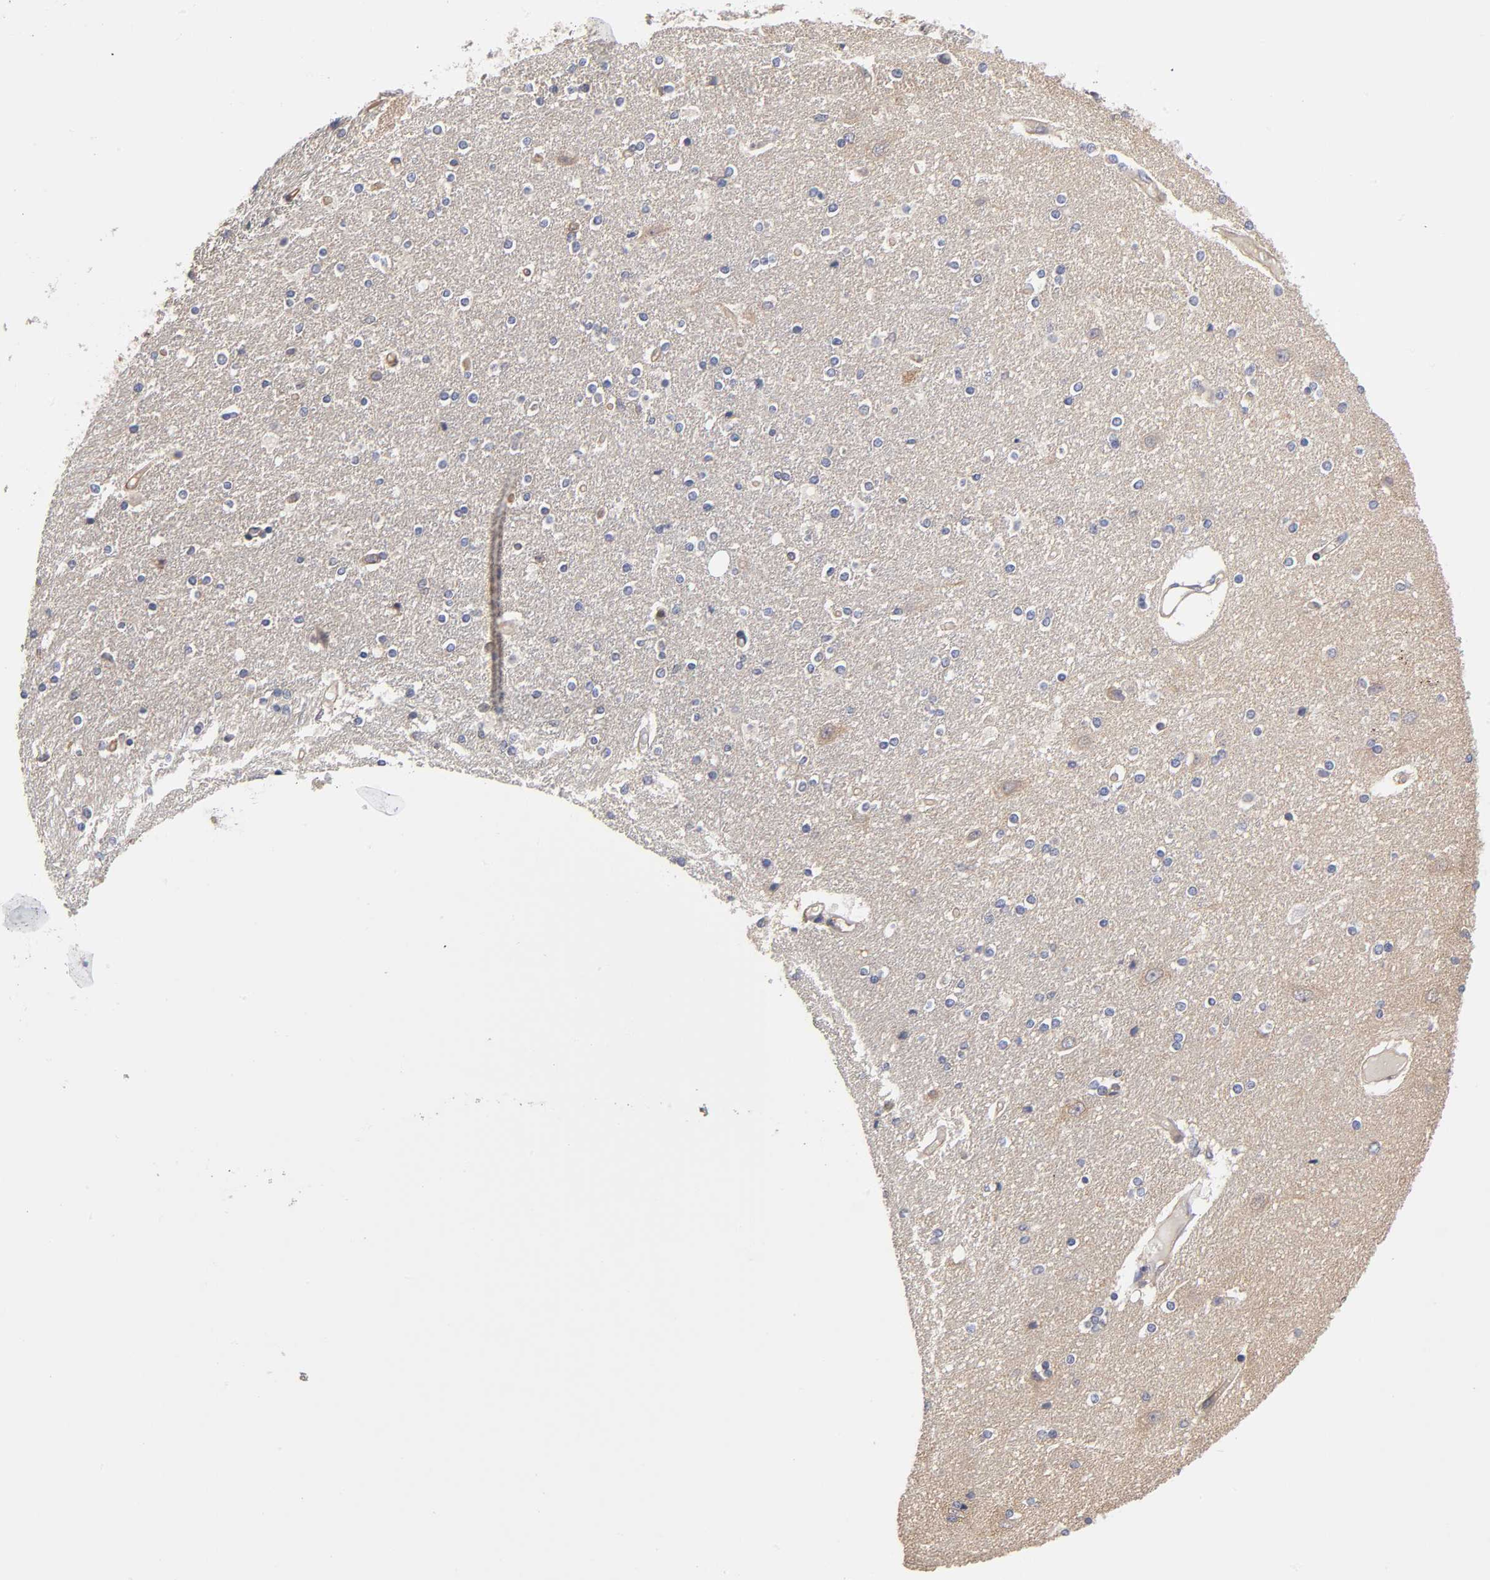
{"staining": {"intensity": "weak", "quantity": "<25%", "location": "cytoplasmic/membranous"}, "tissue": "caudate", "cell_type": "Glial cells", "image_type": "normal", "snomed": [{"axis": "morphology", "description": "Normal tissue, NOS"}, {"axis": "topography", "description": "Lateral ventricle wall"}], "caption": "DAB immunohistochemical staining of normal human caudate reveals no significant expression in glial cells.", "gene": "STRN3", "patient": {"sex": "female", "age": 54}}